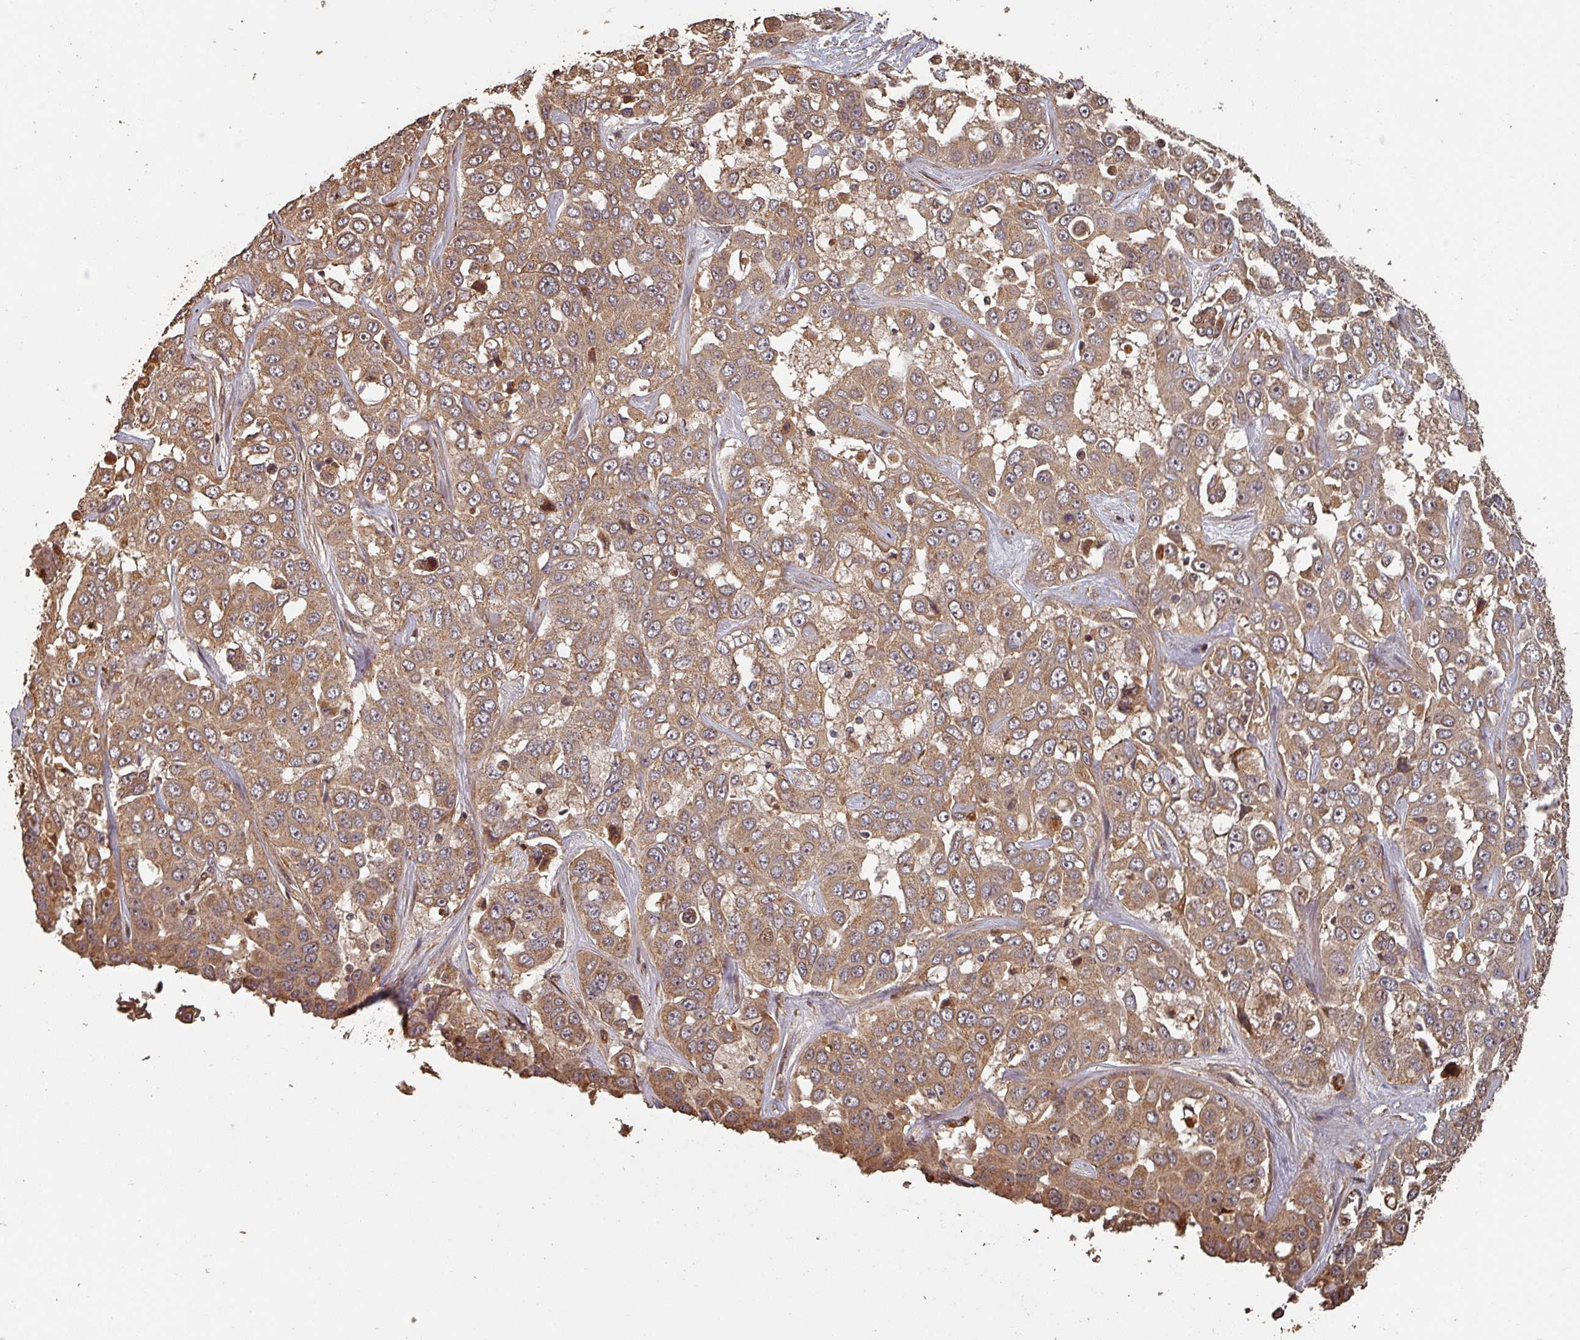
{"staining": {"intensity": "moderate", "quantity": ">75%", "location": "cytoplasmic/membranous"}, "tissue": "liver cancer", "cell_type": "Tumor cells", "image_type": "cancer", "snomed": [{"axis": "morphology", "description": "Cholangiocarcinoma"}, {"axis": "topography", "description": "Liver"}], "caption": "Liver cancer tissue displays moderate cytoplasmic/membranous staining in approximately >75% of tumor cells, visualized by immunohistochemistry.", "gene": "EID1", "patient": {"sex": "female", "age": 52}}